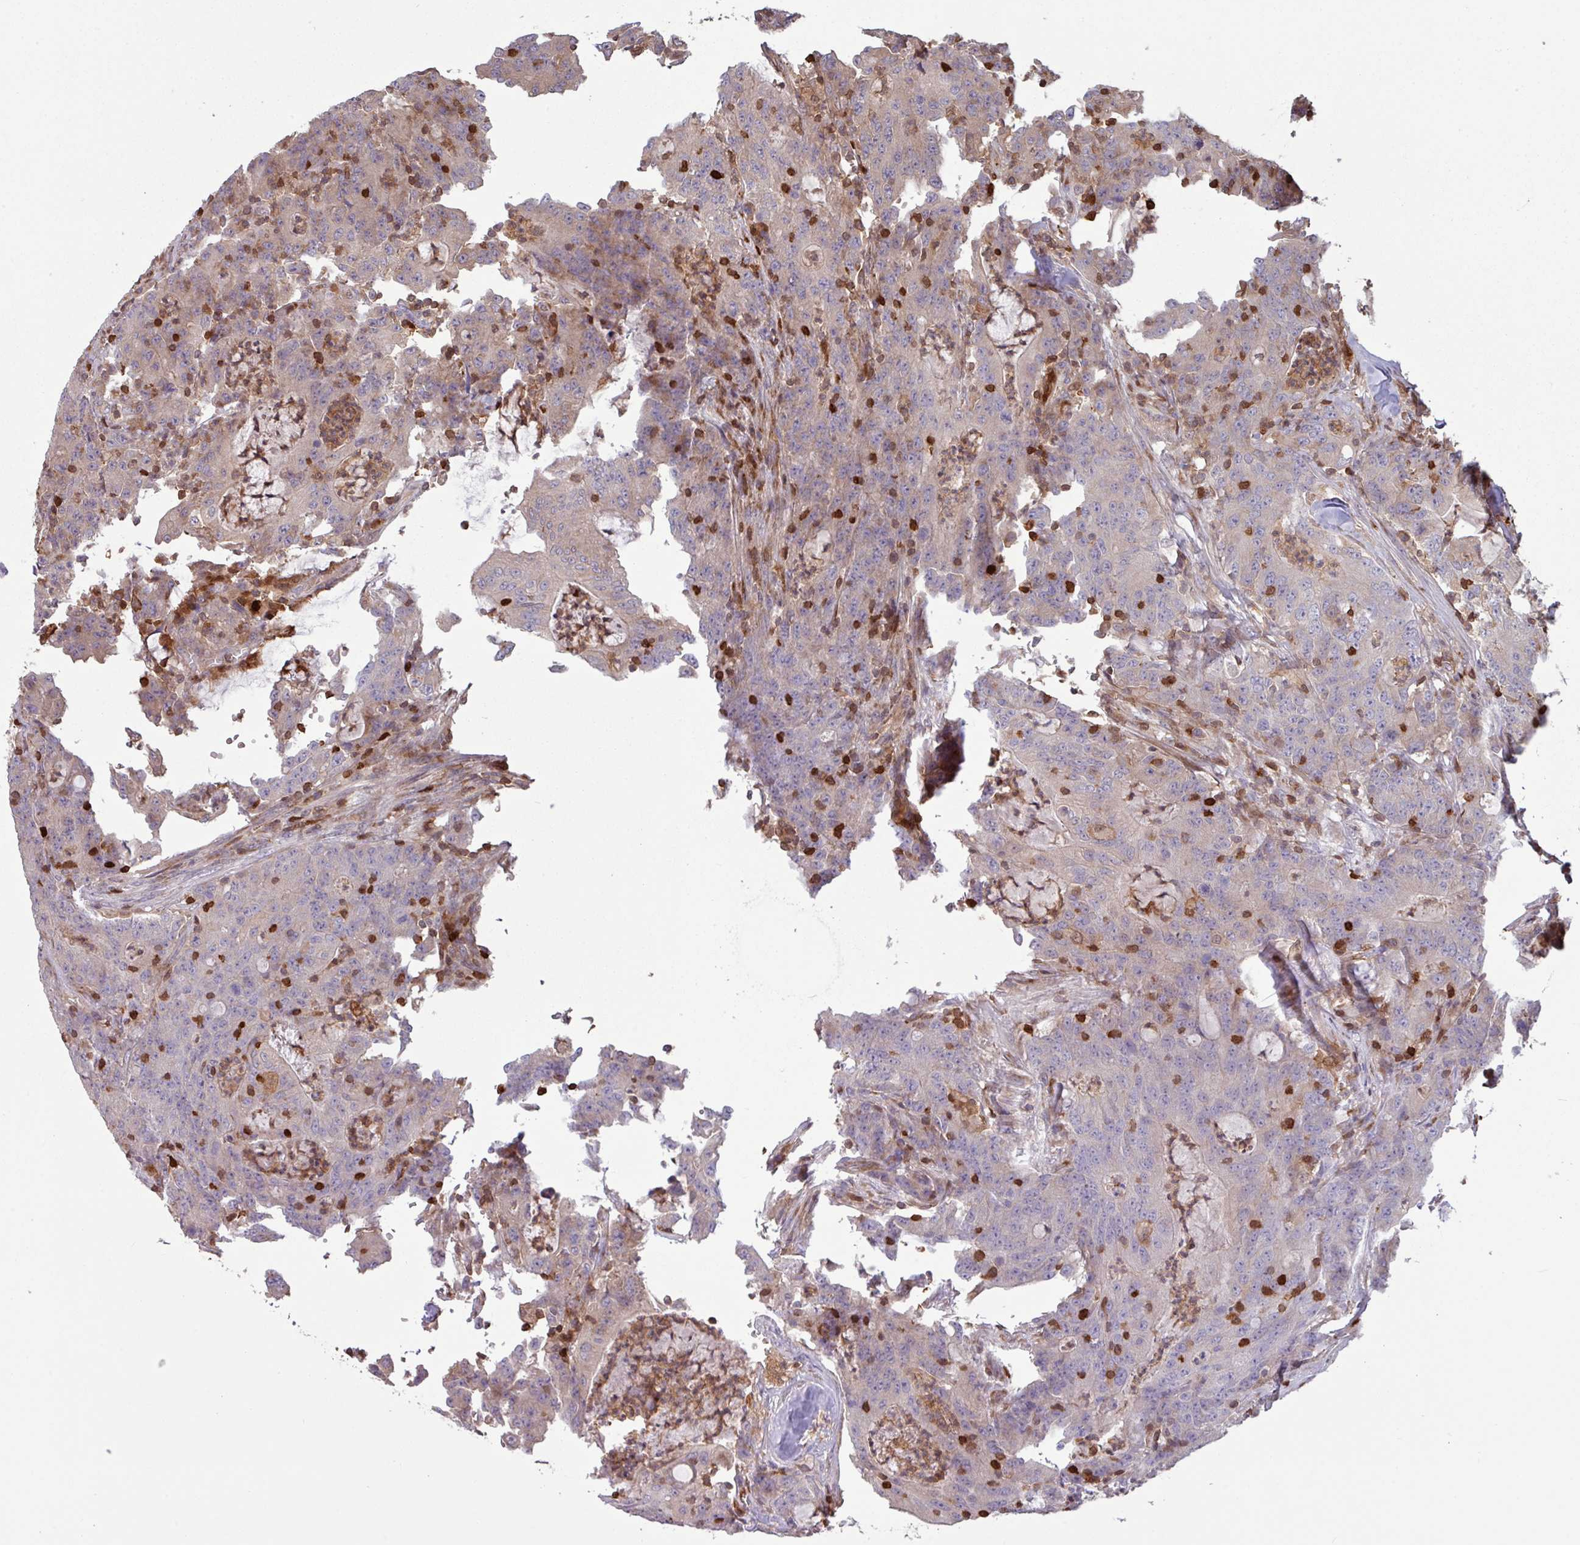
{"staining": {"intensity": "negative", "quantity": "none", "location": "none"}, "tissue": "colorectal cancer", "cell_type": "Tumor cells", "image_type": "cancer", "snomed": [{"axis": "morphology", "description": "Adenocarcinoma, NOS"}, {"axis": "topography", "description": "Colon"}], "caption": "This is an immunohistochemistry micrograph of human colorectal adenocarcinoma. There is no expression in tumor cells.", "gene": "SEC61G", "patient": {"sex": "male", "age": 83}}